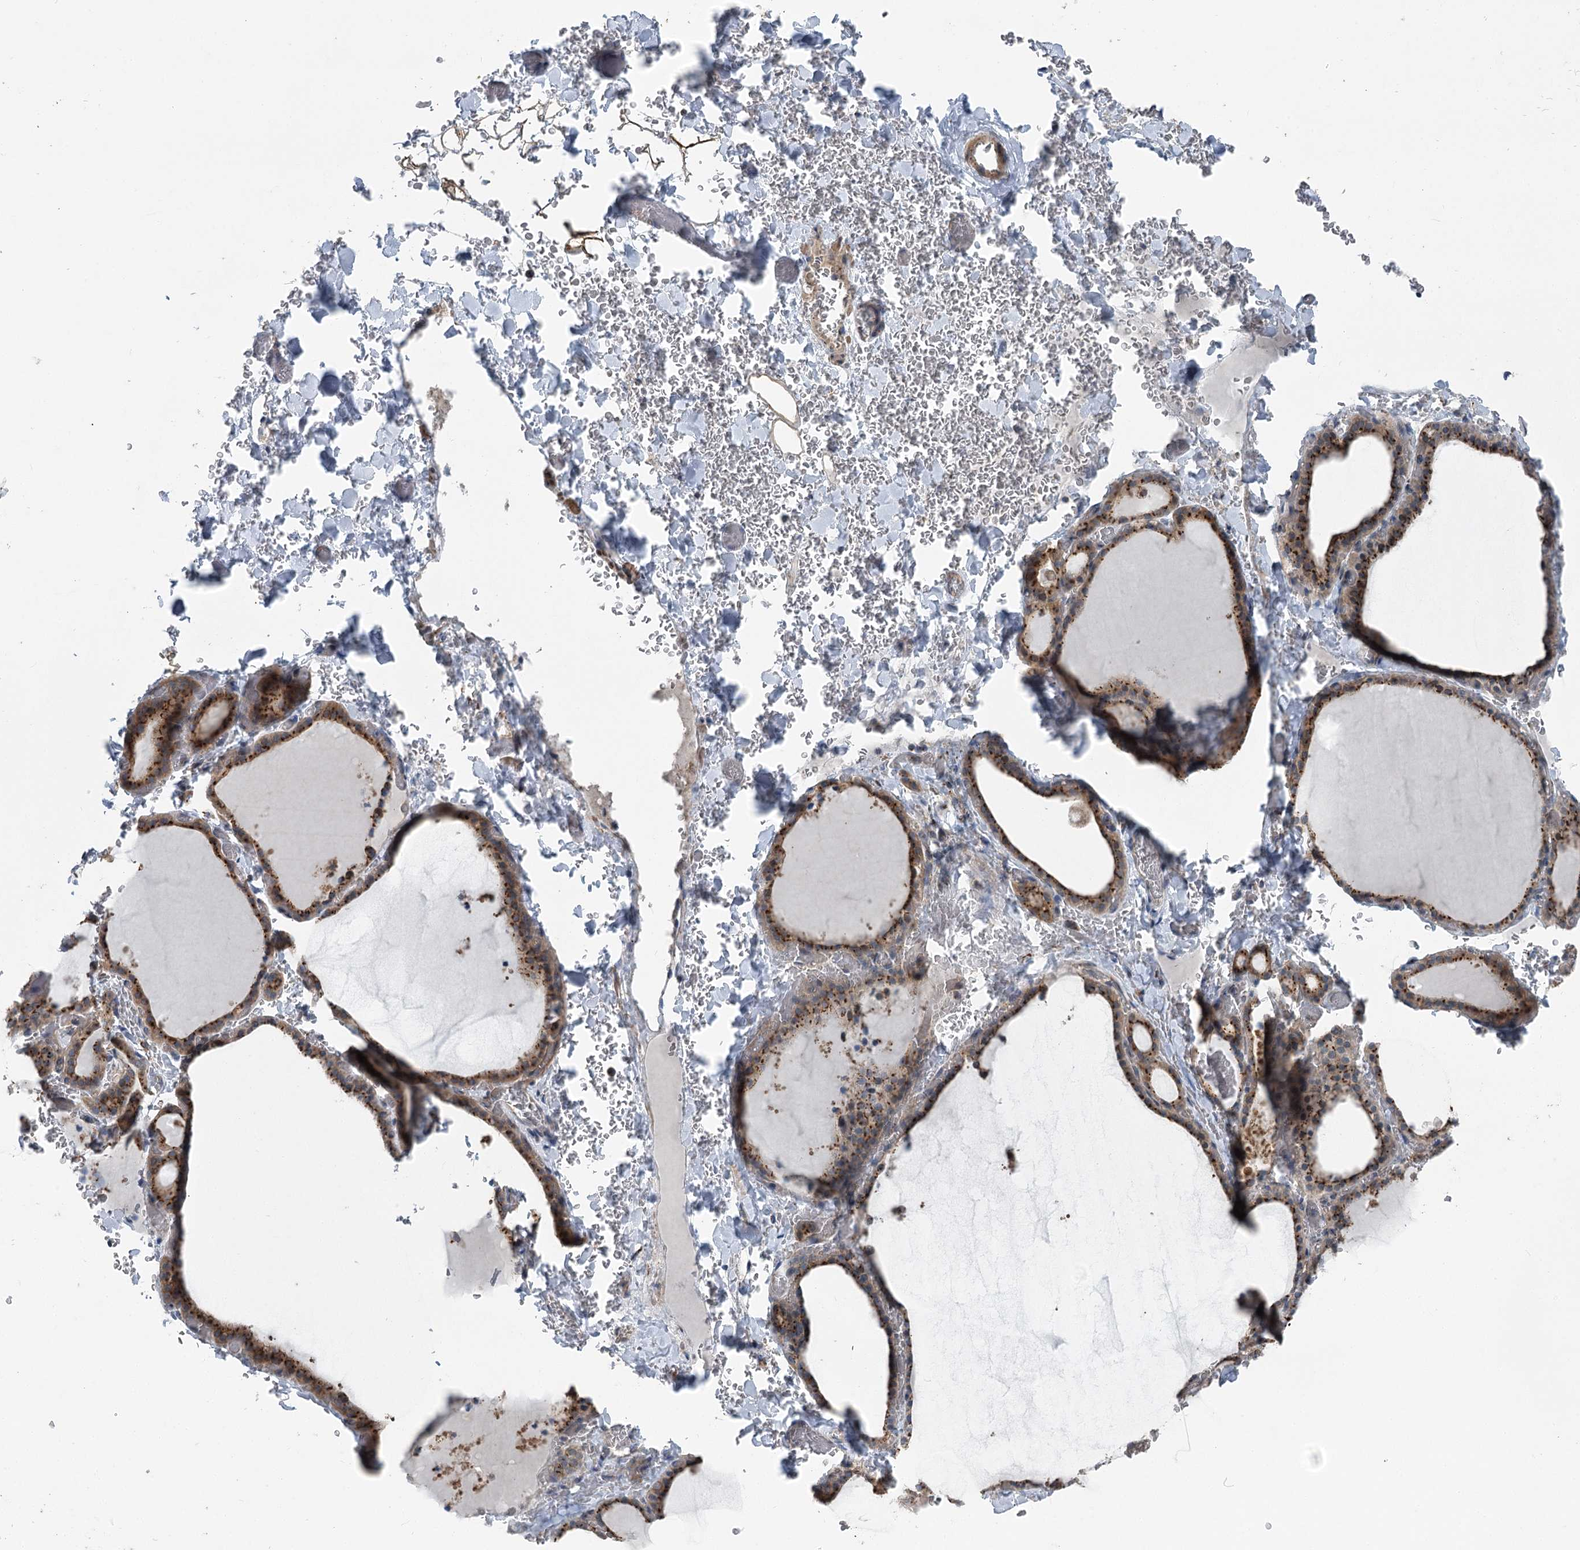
{"staining": {"intensity": "strong", "quantity": ">75%", "location": "cytoplasmic/membranous"}, "tissue": "thyroid gland", "cell_type": "Glandular cells", "image_type": "normal", "snomed": [{"axis": "morphology", "description": "Normal tissue, NOS"}, {"axis": "topography", "description": "Thyroid gland"}], "caption": "Thyroid gland stained with a protein marker demonstrates strong staining in glandular cells.", "gene": "ITIH5", "patient": {"sex": "female", "age": 39}}